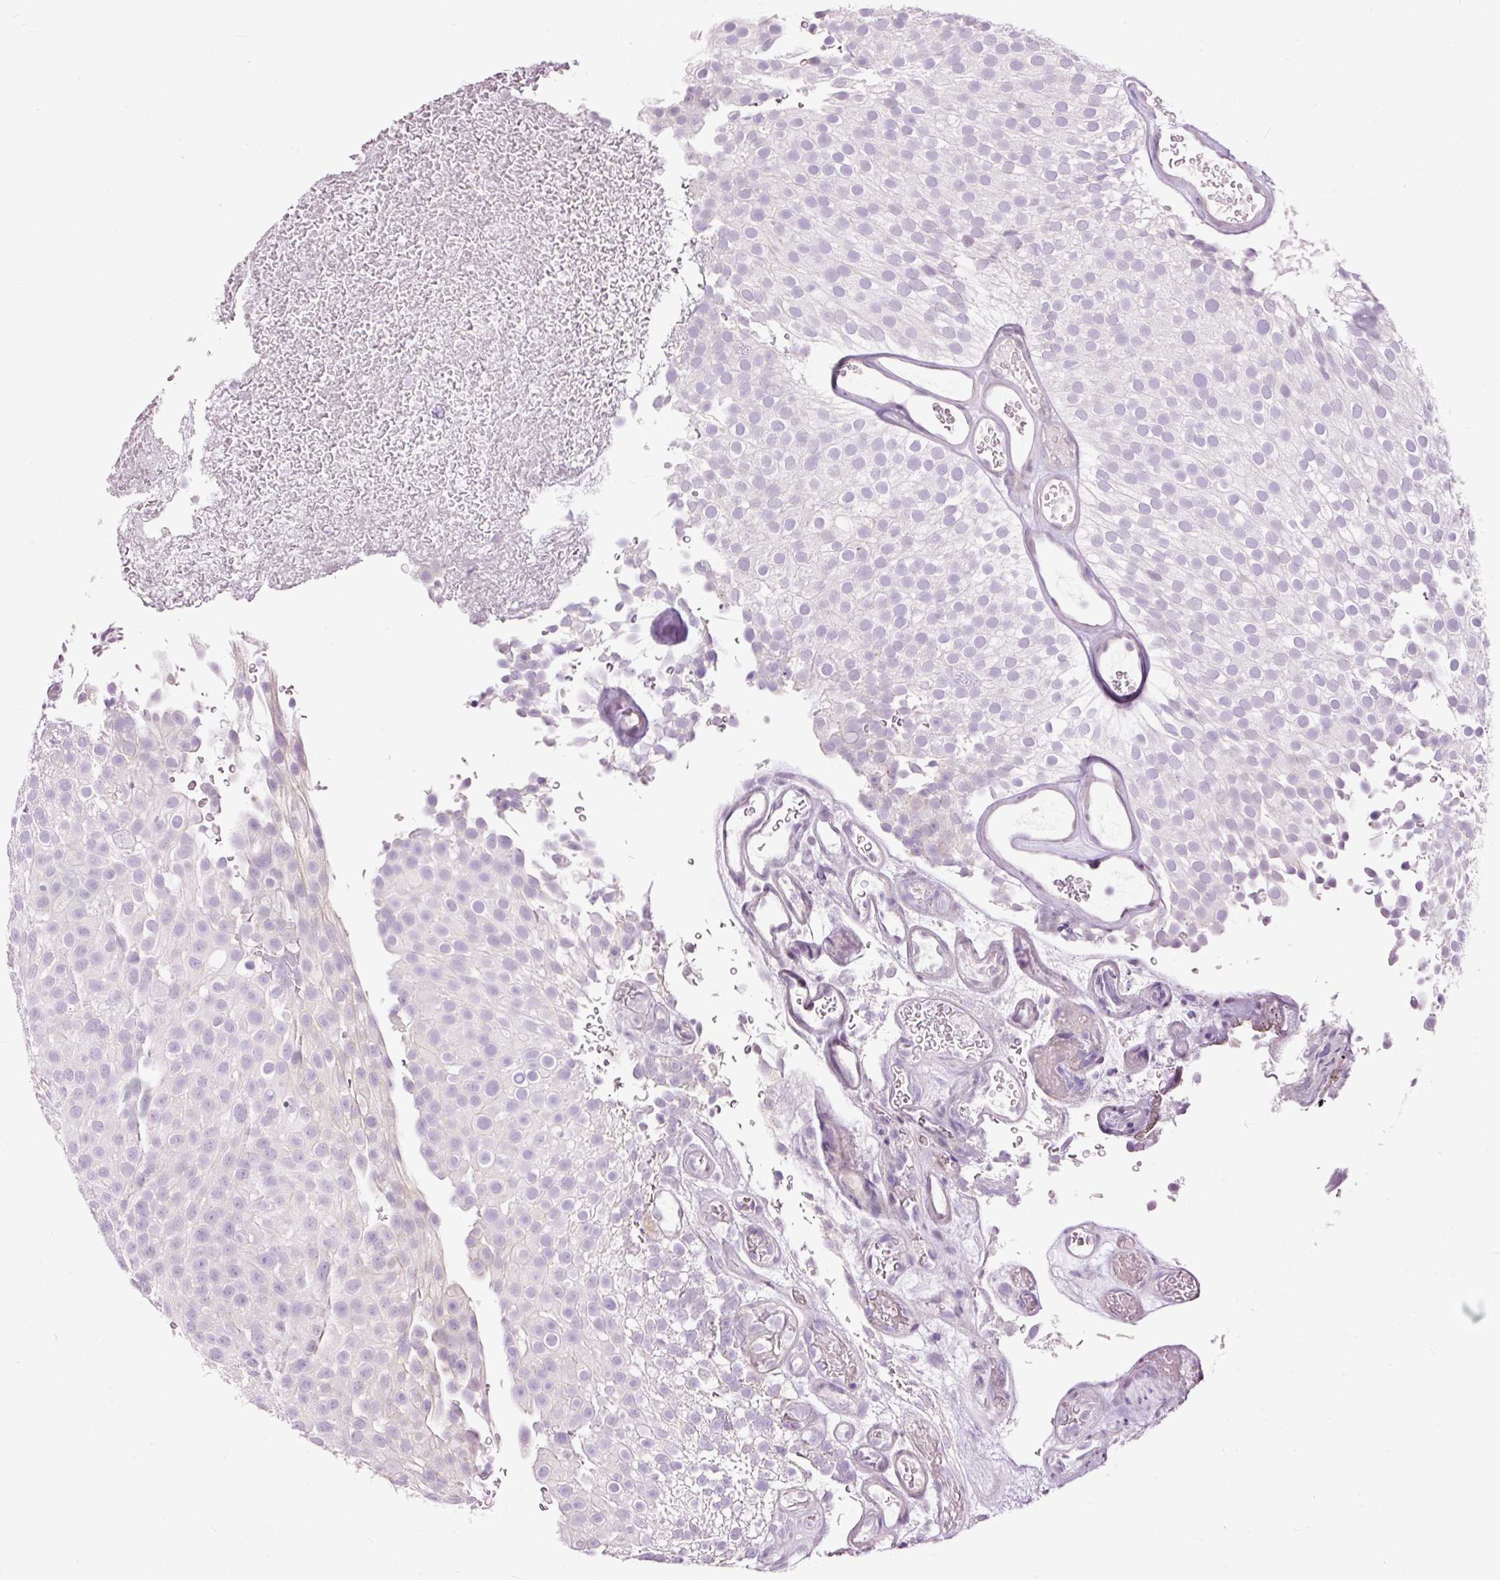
{"staining": {"intensity": "negative", "quantity": "none", "location": "none"}, "tissue": "urothelial cancer", "cell_type": "Tumor cells", "image_type": "cancer", "snomed": [{"axis": "morphology", "description": "Urothelial carcinoma, Low grade"}, {"axis": "topography", "description": "Urinary bladder"}], "caption": "A high-resolution histopathology image shows immunohistochemistry staining of urothelial cancer, which displays no significant positivity in tumor cells. Brightfield microscopy of IHC stained with DAB (3,3'-diaminobenzidine) (brown) and hematoxylin (blue), captured at high magnification.", "gene": "FCRL4", "patient": {"sex": "male", "age": 78}}